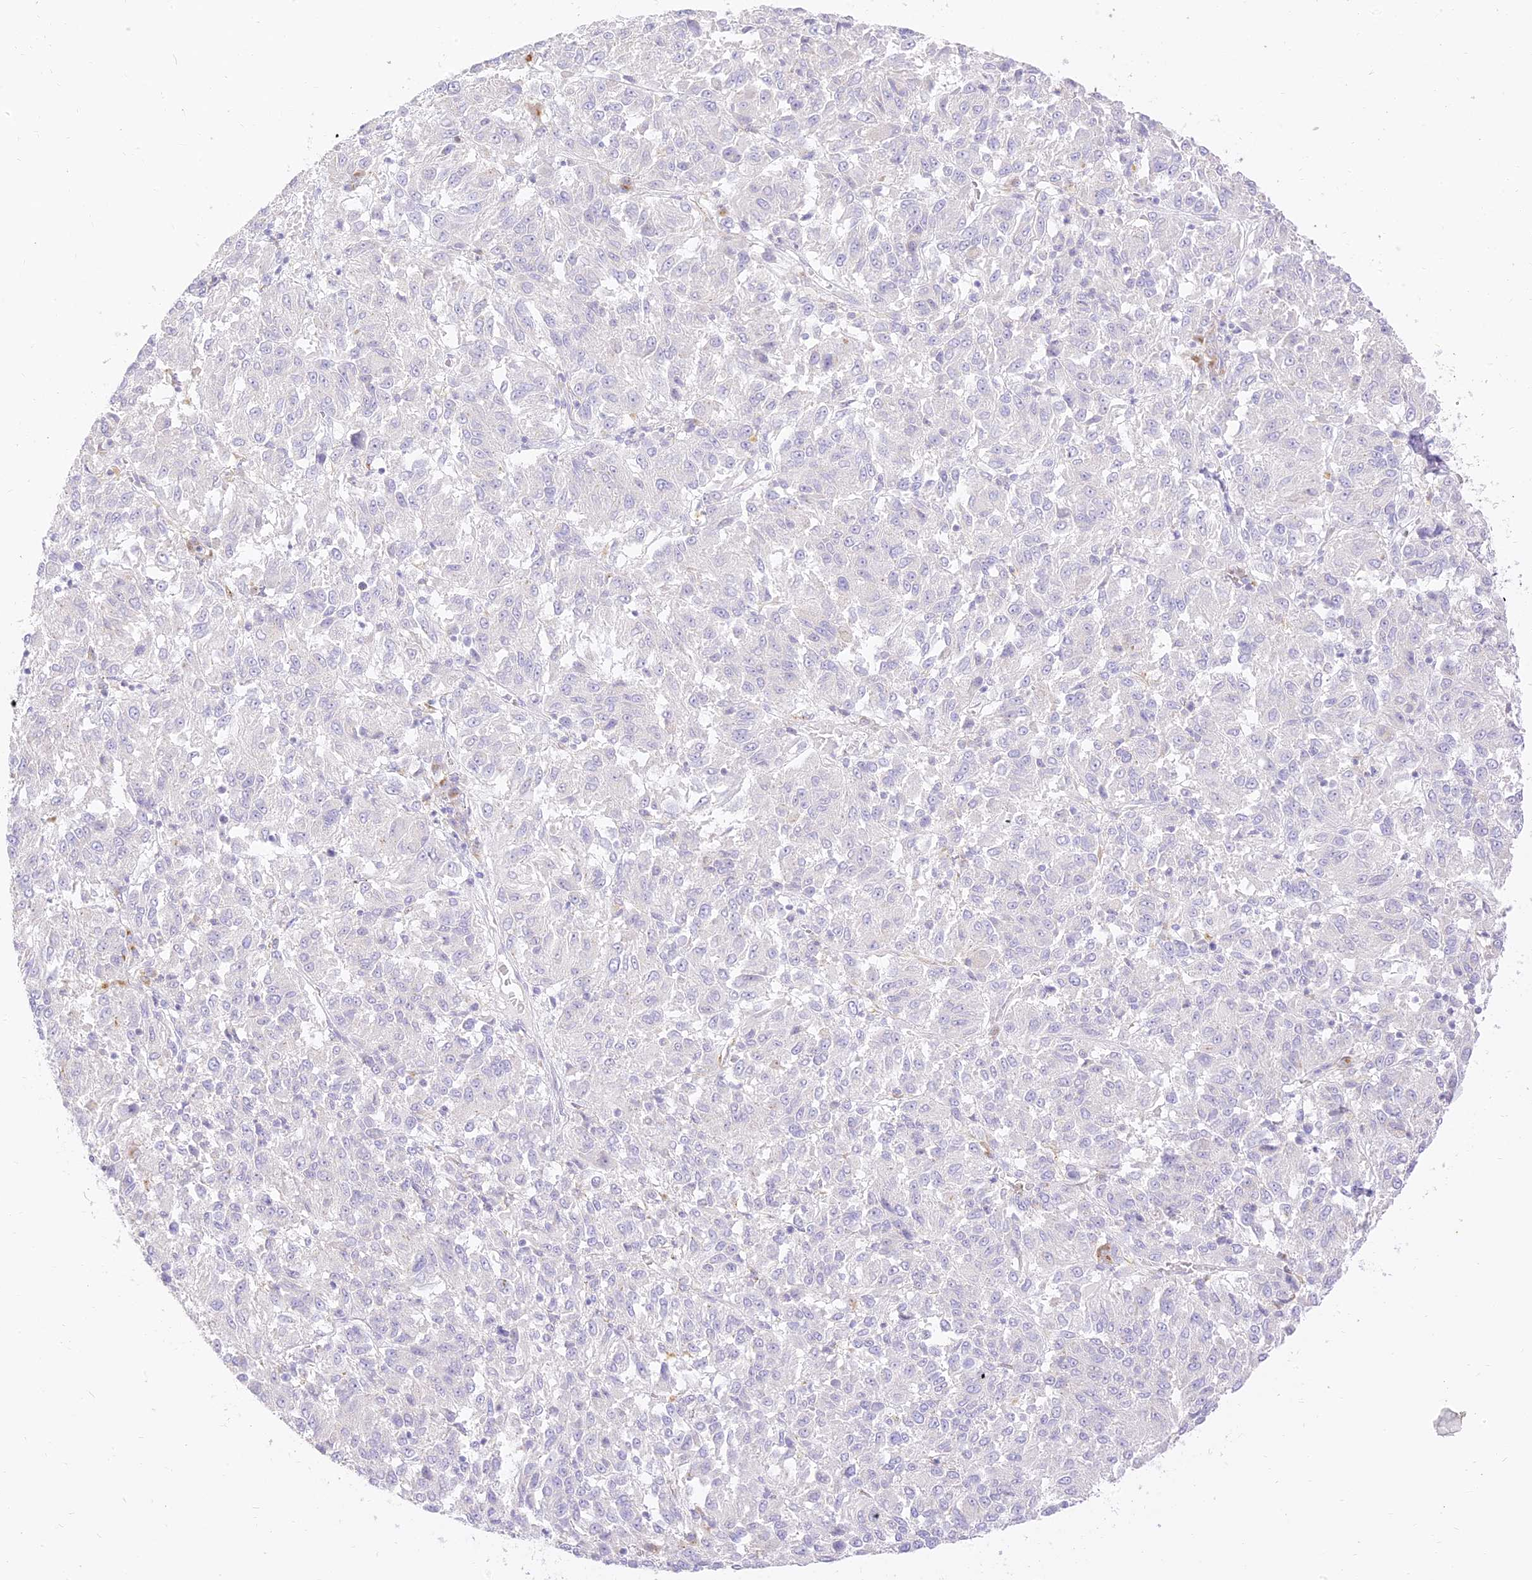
{"staining": {"intensity": "negative", "quantity": "none", "location": "none"}, "tissue": "melanoma", "cell_type": "Tumor cells", "image_type": "cancer", "snomed": [{"axis": "morphology", "description": "Malignant melanoma, Metastatic site"}, {"axis": "topography", "description": "Lung"}], "caption": "There is no significant positivity in tumor cells of melanoma.", "gene": "SEC13", "patient": {"sex": "male", "age": 64}}